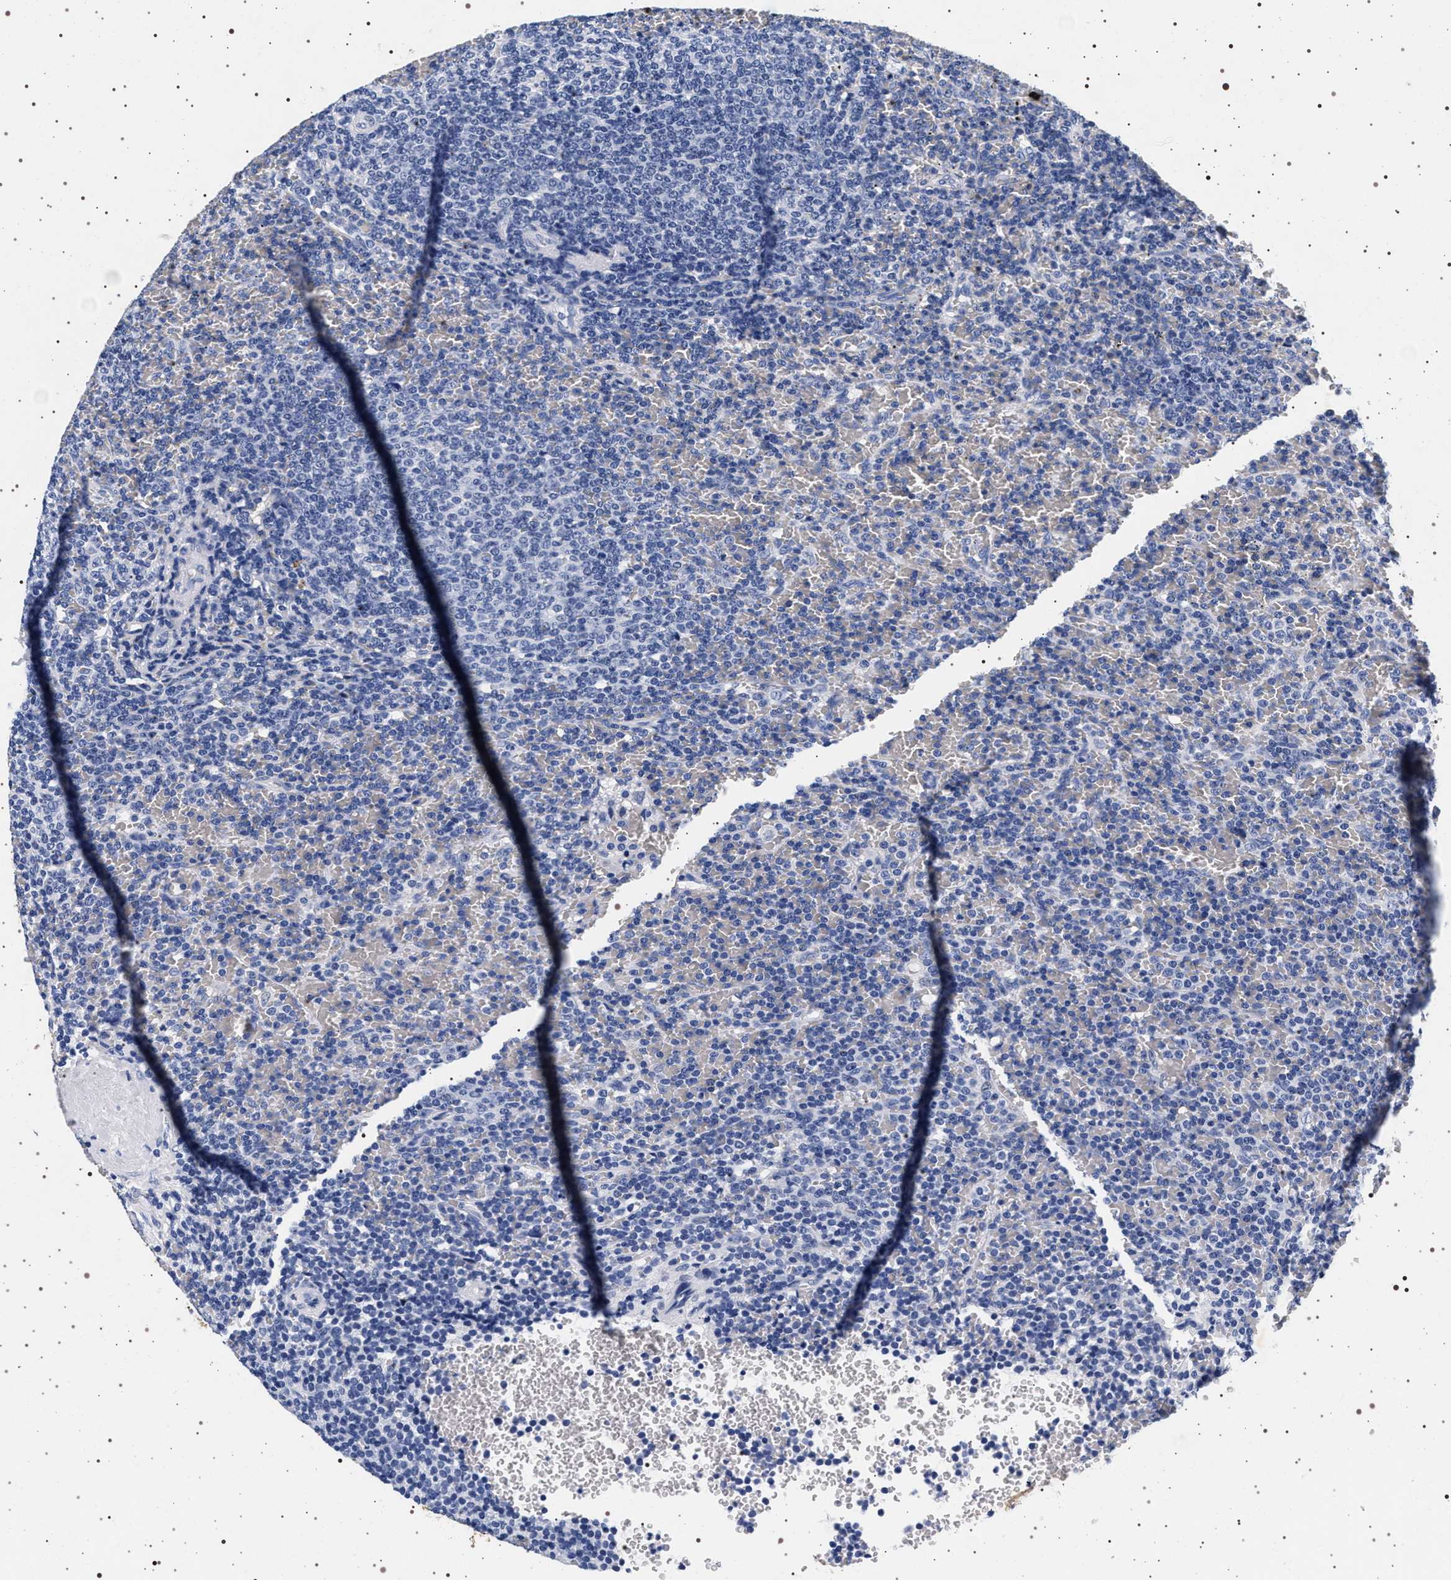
{"staining": {"intensity": "negative", "quantity": "none", "location": "none"}, "tissue": "lymphoma", "cell_type": "Tumor cells", "image_type": "cancer", "snomed": [{"axis": "morphology", "description": "Malignant lymphoma, non-Hodgkin's type, Low grade"}, {"axis": "topography", "description": "Spleen"}], "caption": "DAB immunohistochemical staining of human lymphoma reveals no significant positivity in tumor cells.", "gene": "SYN1", "patient": {"sex": "female", "age": 77}}